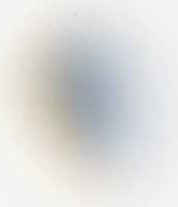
{"staining": {"intensity": "negative", "quantity": "none", "location": "none"}, "tissue": "breast cancer", "cell_type": "Tumor cells", "image_type": "cancer", "snomed": [{"axis": "morphology", "description": "Intraductal carcinoma, in situ"}, {"axis": "morphology", "description": "Duct carcinoma"}, {"axis": "morphology", "description": "Lobular carcinoma, in situ"}, {"axis": "topography", "description": "Breast"}], "caption": "High power microscopy histopathology image of an IHC image of breast intraductal carcinoma,  in situ, revealing no significant positivity in tumor cells.", "gene": "FGA", "patient": {"sex": "female", "age": 44}}